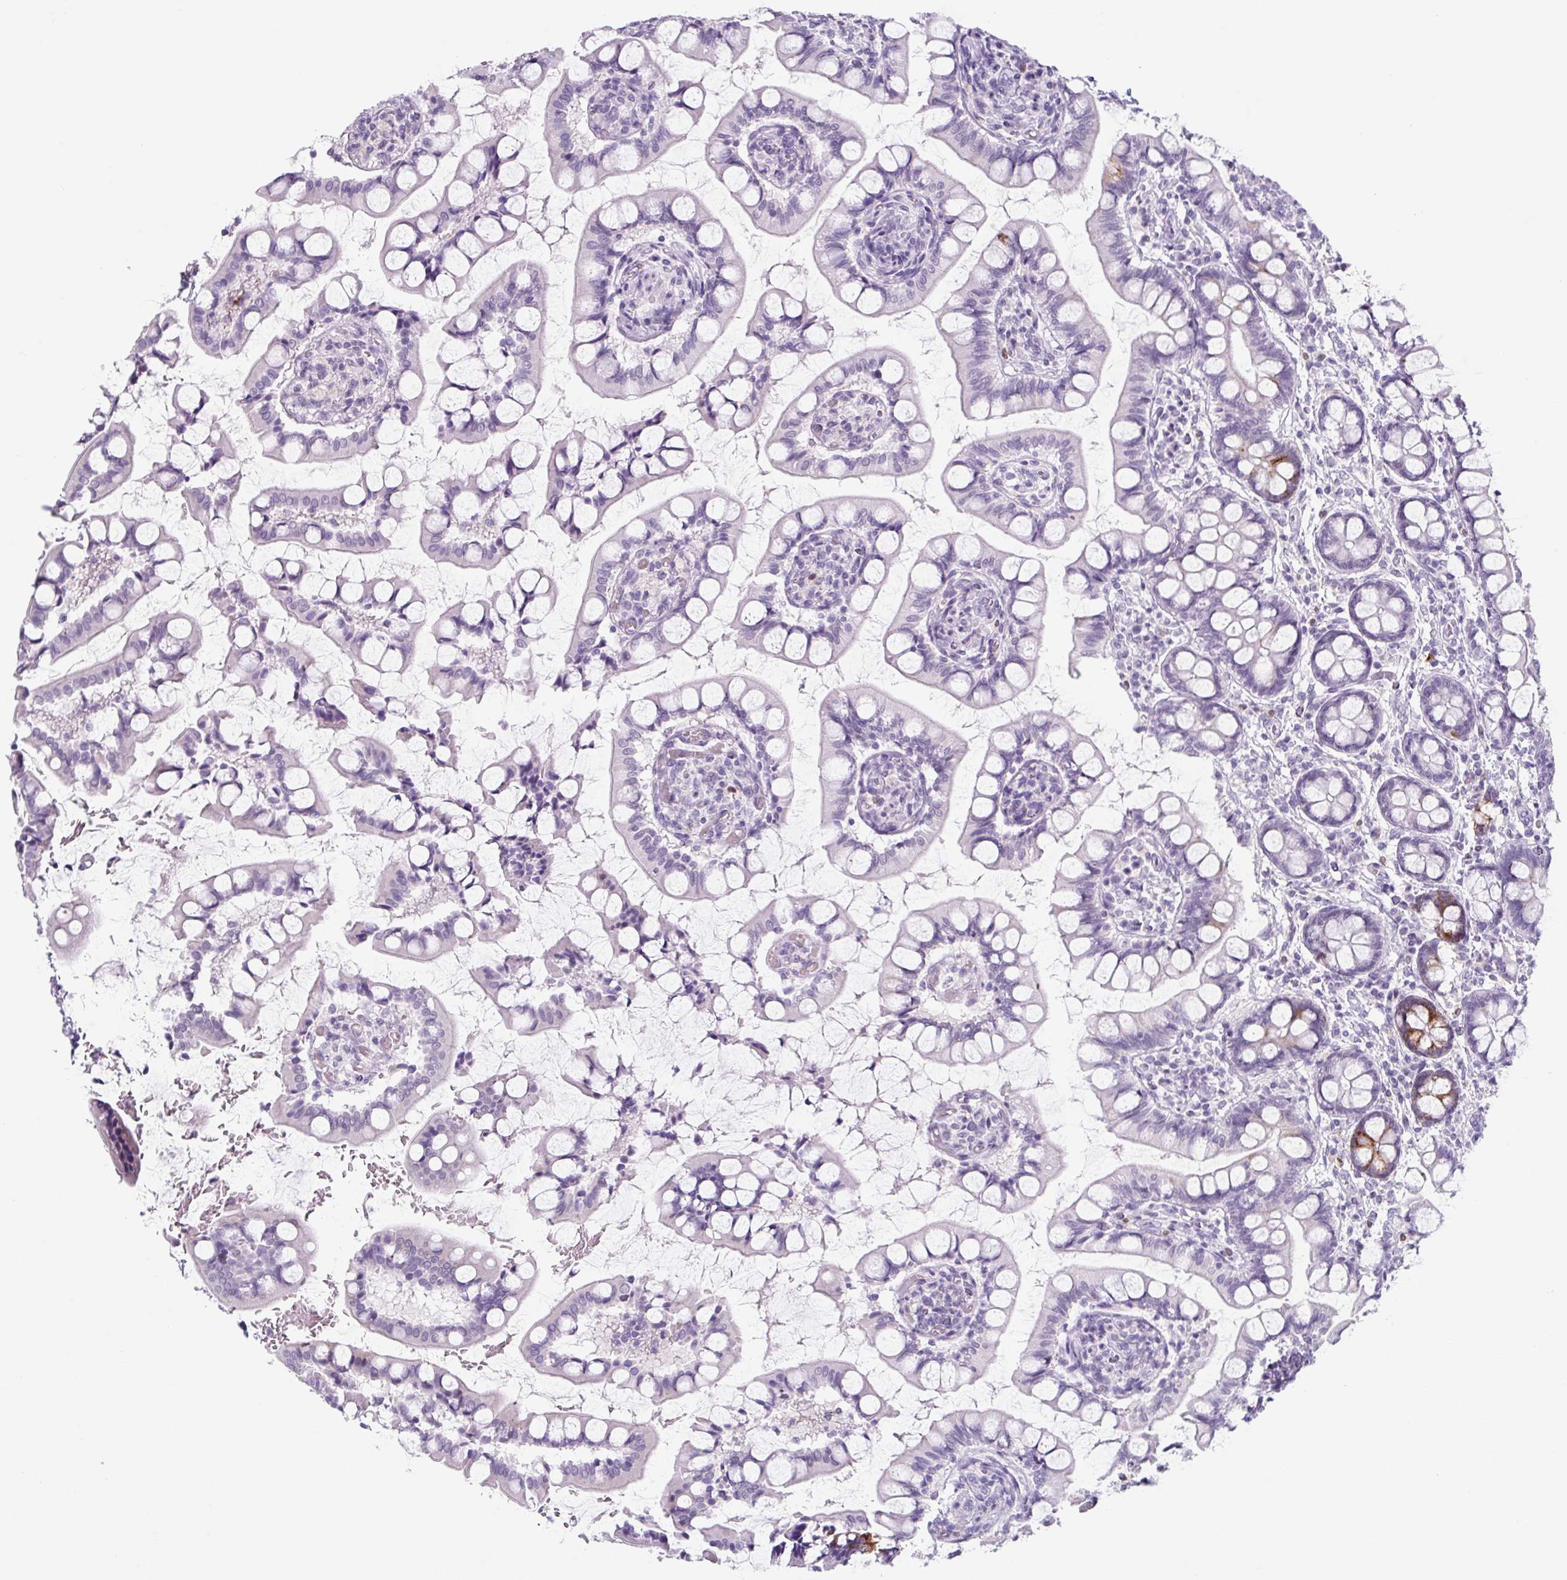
{"staining": {"intensity": "negative", "quantity": "none", "location": "none"}, "tissue": "small intestine", "cell_type": "Glandular cells", "image_type": "normal", "snomed": [{"axis": "morphology", "description": "Normal tissue, NOS"}, {"axis": "topography", "description": "Small intestine"}], "caption": "Protein analysis of benign small intestine exhibits no significant positivity in glandular cells. (DAB (3,3'-diaminobenzidine) IHC visualized using brightfield microscopy, high magnification).", "gene": "TNFRSF8", "patient": {"sex": "male", "age": 52}}